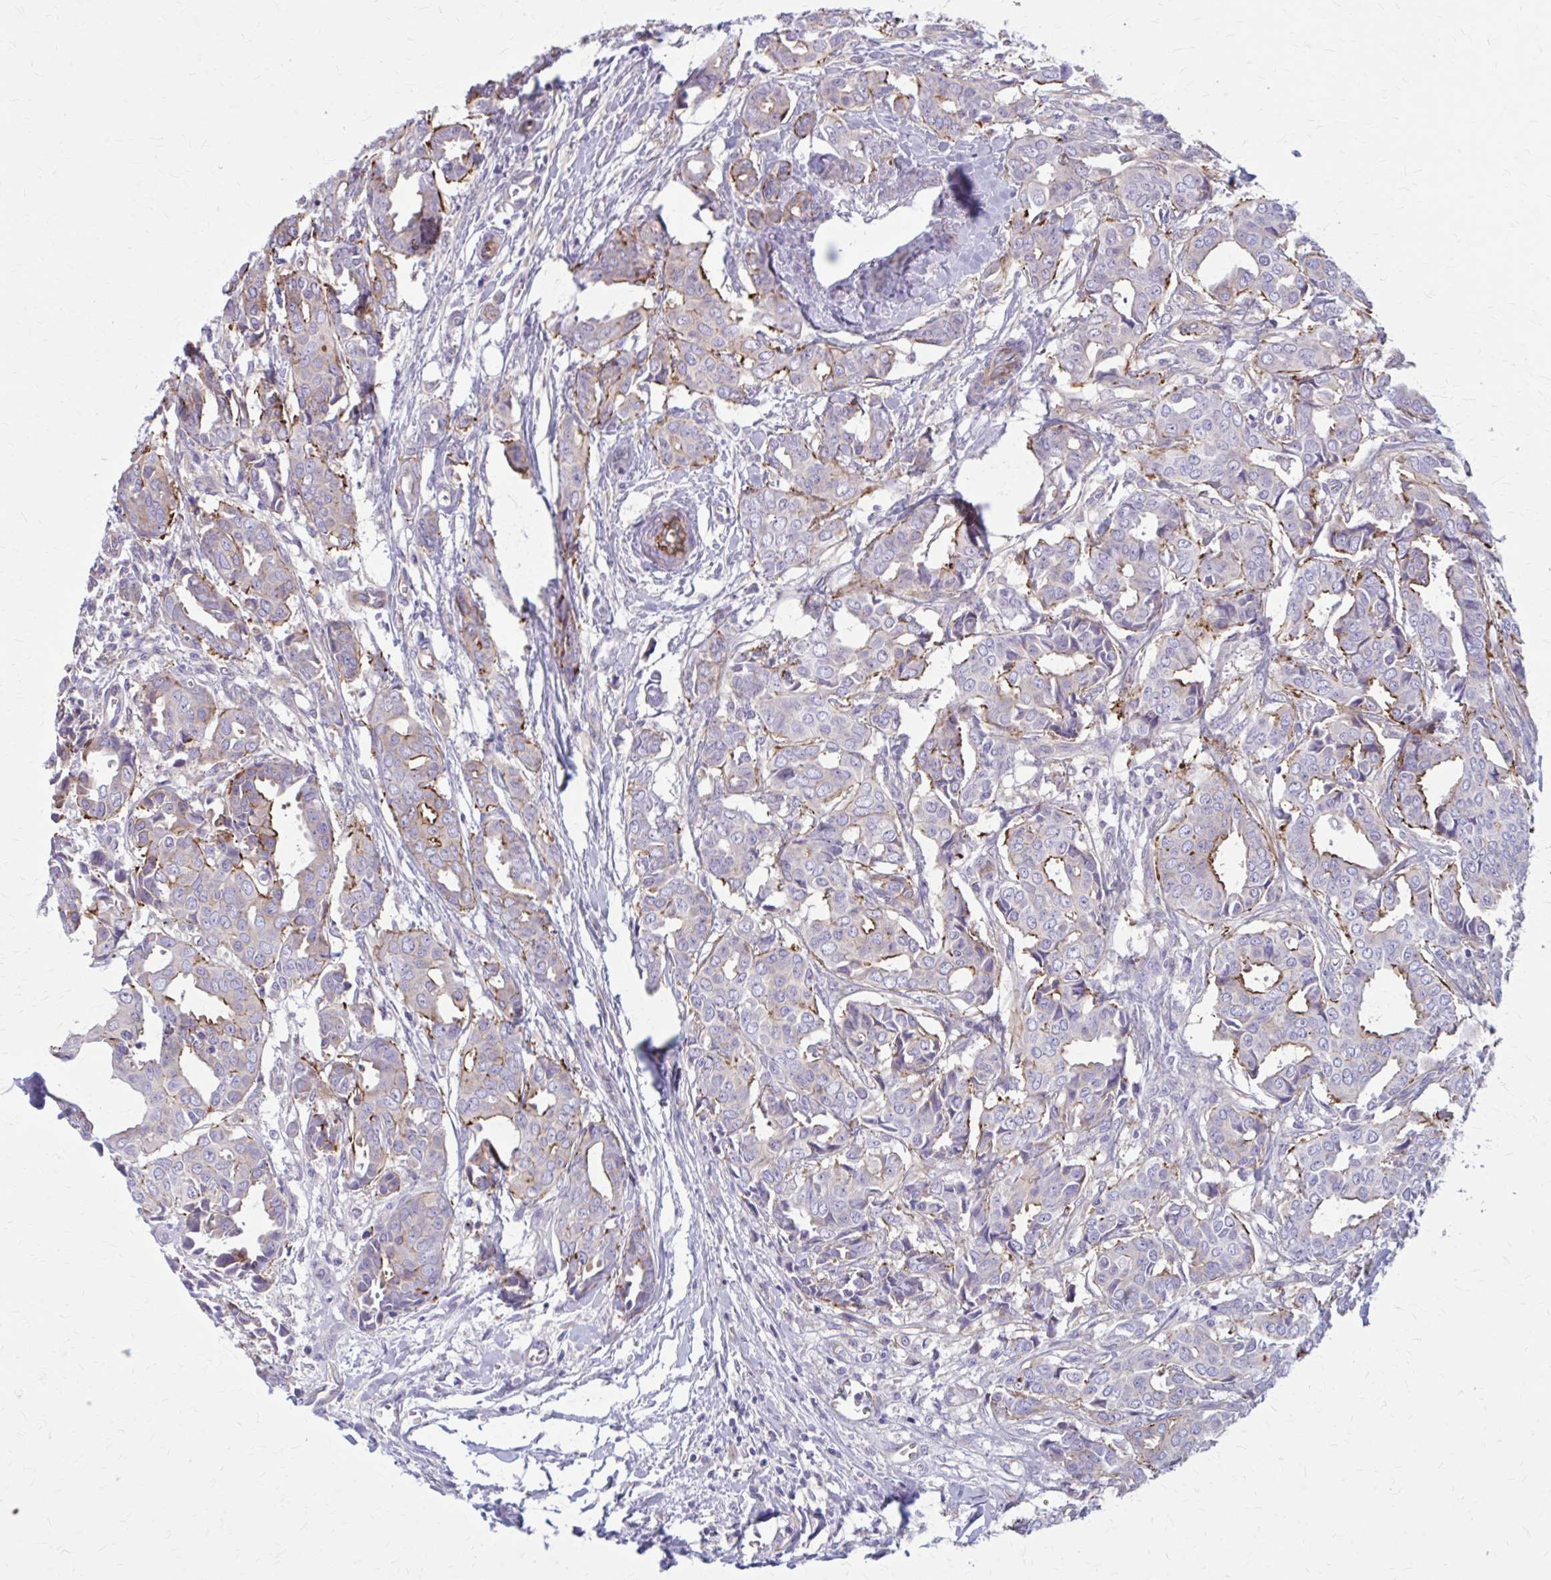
{"staining": {"intensity": "strong", "quantity": "<25%", "location": "cytoplasmic/membranous"}, "tissue": "breast cancer", "cell_type": "Tumor cells", "image_type": "cancer", "snomed": [{"axis": "morphology", "description": "Duct carcinoma"}, {"axis": "topography", "description": "Breast"}], "caption": "The micrograph displays immunohistochemical staining of breast cancer. There is strong cytoplasmic/membranous staining is appreciated in about <25% of tumor cells.", "gene": "ZDHHC7", "patient": {"sex": "female", "age": 45}}